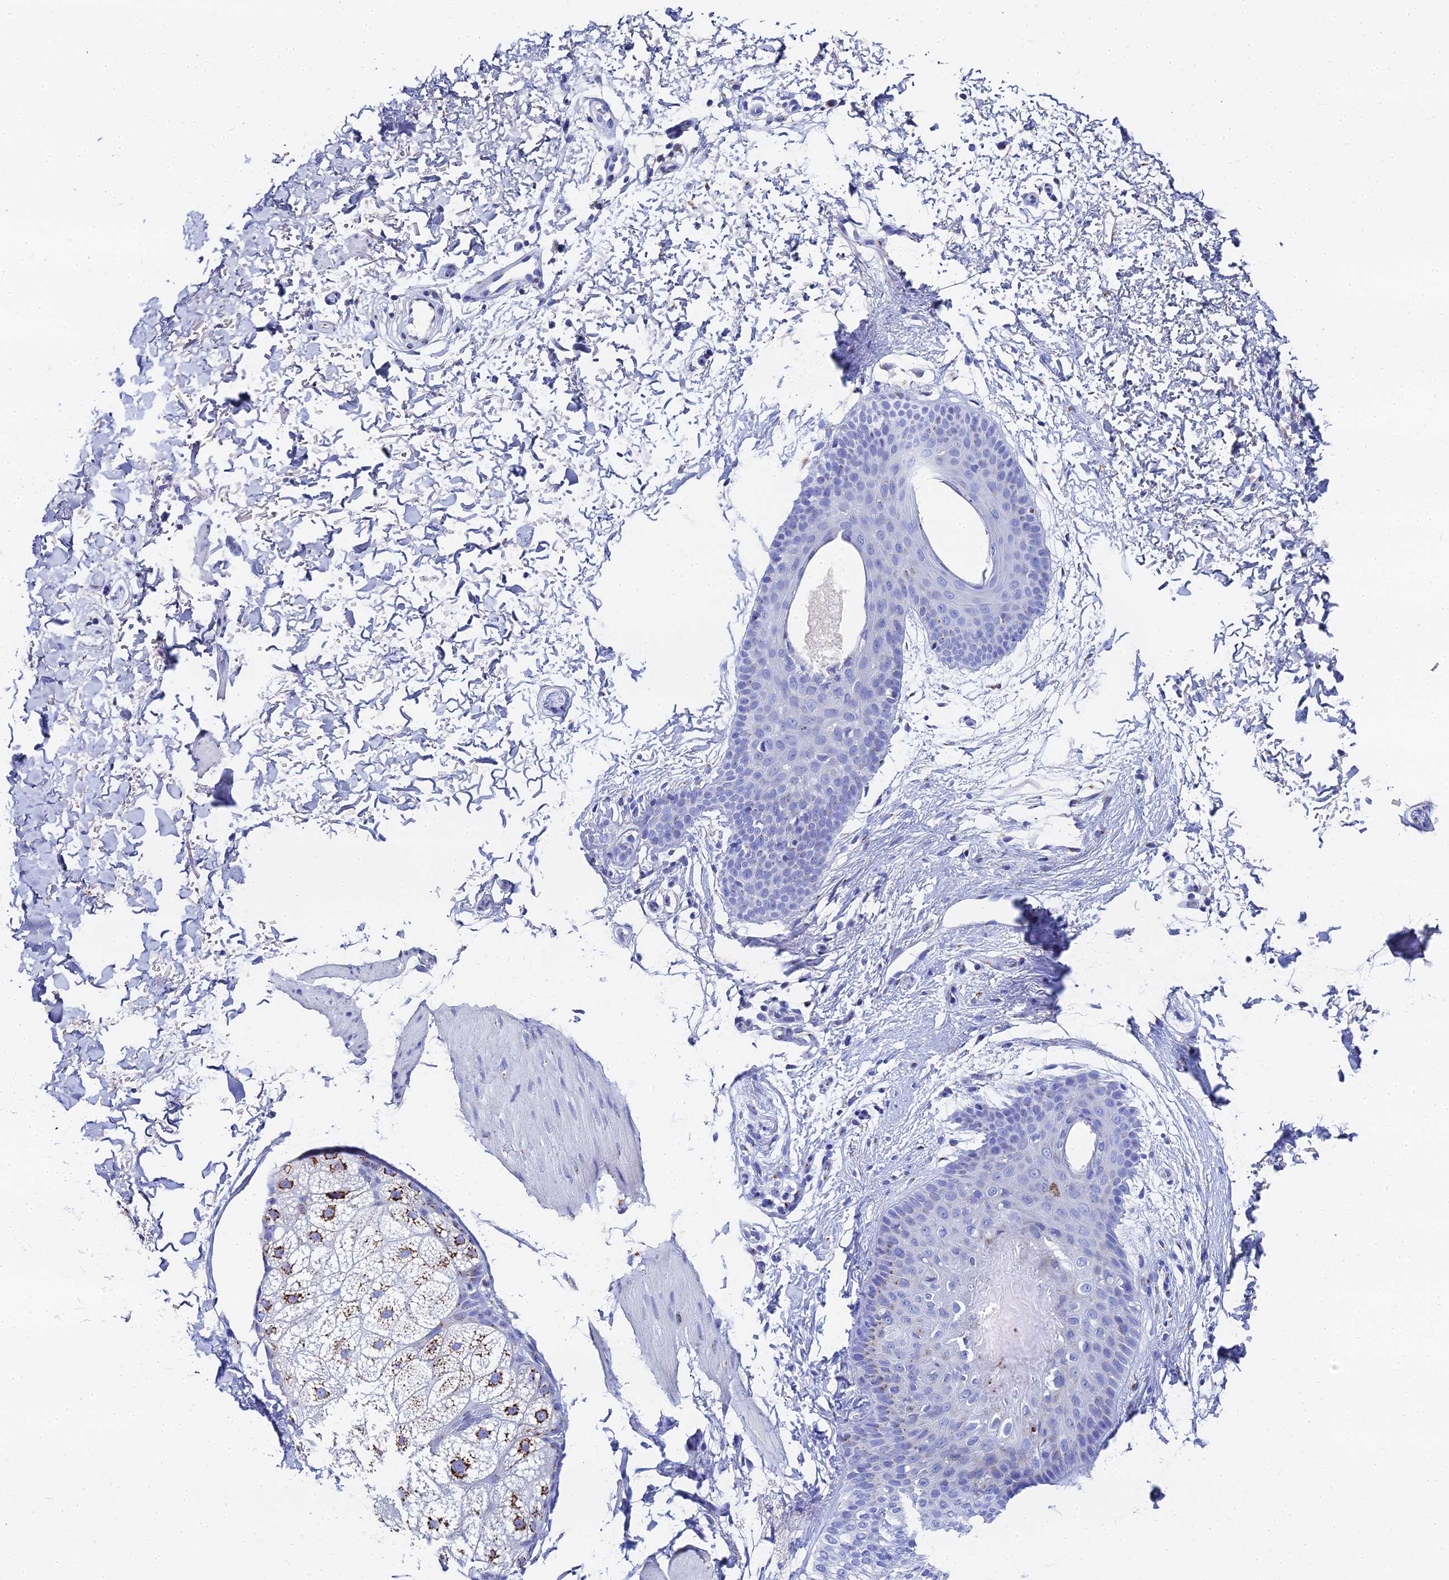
{"staining": {"intensity": "negative", "quantity": "none", "location": "none"}, "tissue": "skin", "cell_type": "Fibroblasts", "image_type": "normal", "snomed": [{"axis": "morphology", "description": "Normal tissue, NOS"}, {"axis": "topography", "description": "Skin"}], "caption": "High power microscopy photomicrograph of an immunohistochemistry micrograph of benign skin, revealing no significant staining in fibroblasts.", "gene": "ENSG00000268674", "patient": {"sex": "male", "age": 66}}